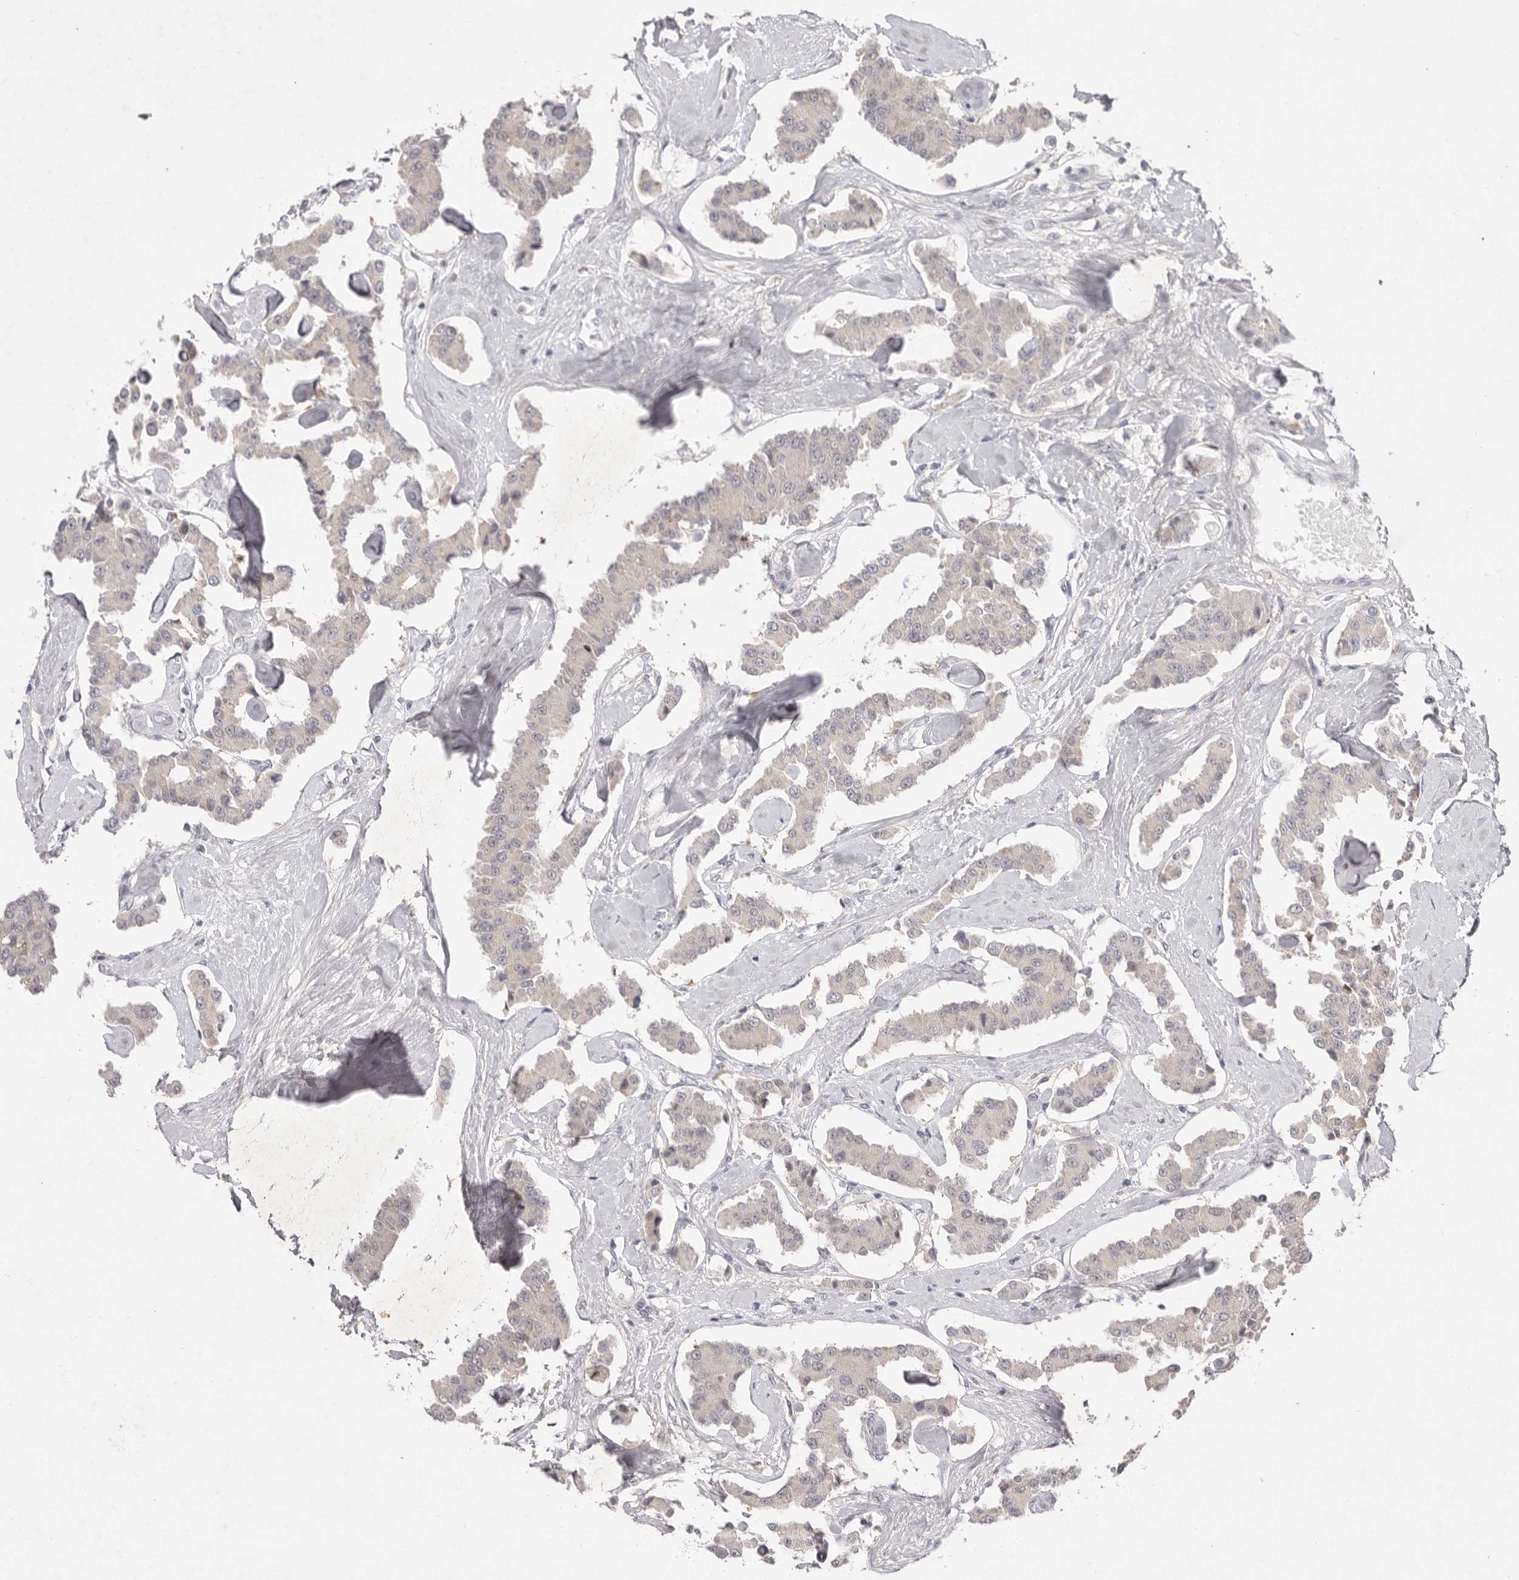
{"staining": {"intensity": "negative", "quantity": "none", "location": "none"}, "tissue": "carcinoid", "cell_type": "Tumor cells", "image_type": "cancer", "snomed": [{"axis": "morphology", "description": "Carcinoid, malignant, NOS"}, {"axis": "topography", "description": "Pancreas"}], "caption": "Tumor cells are negative for brown protein staining in carcinoid.", "gene": "TADA1", "patient": {"sex": "male", "age": 41}}